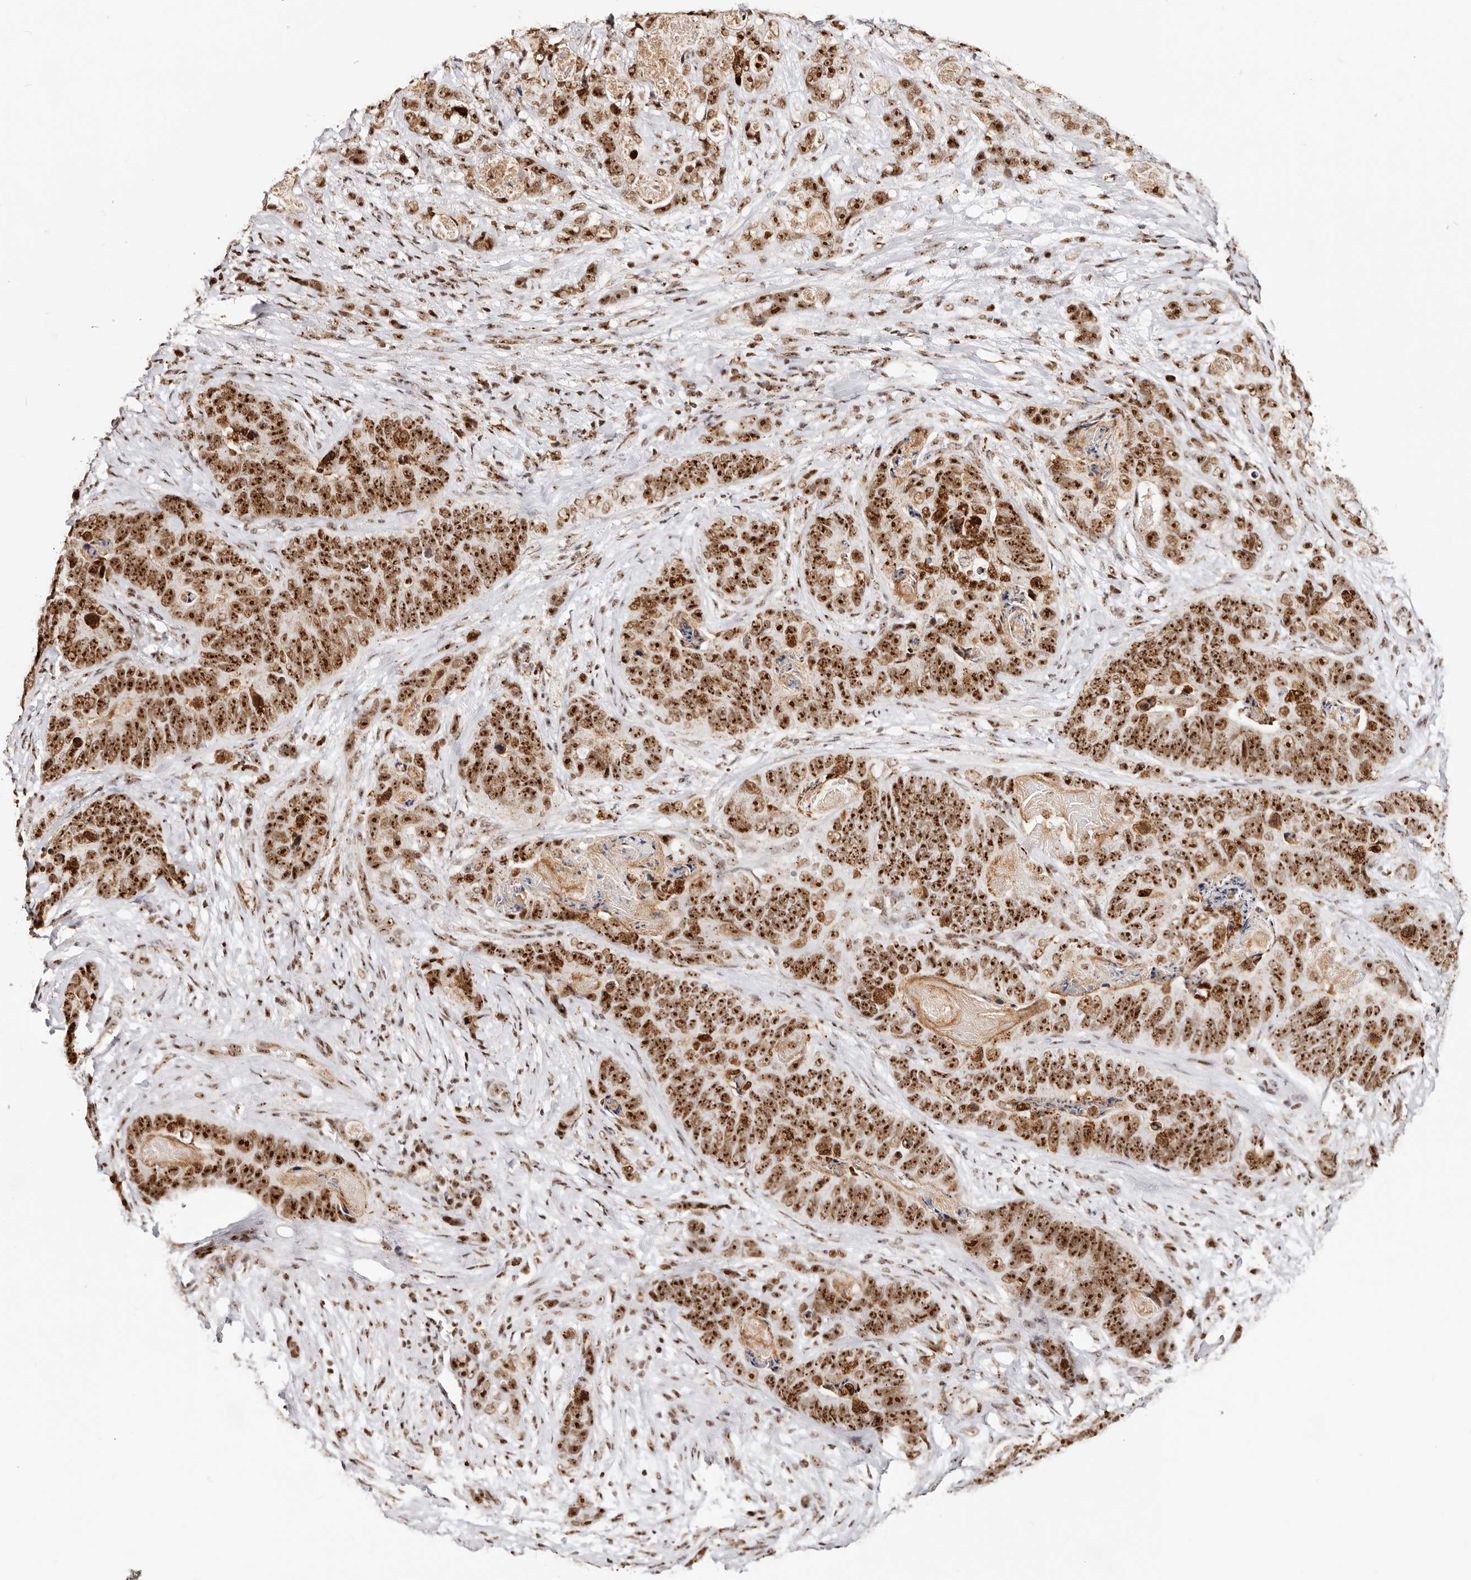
{"staining": {"intensity": "strong", "quantity": ">75%", "location": "nuclear"}, "tissue": "stomach cancer", "cell_type": "Tumor cells", "image_type": "cancer", "snomed": [{"axis": "morphology", "description": "Normal tissue, NOS"}, {"axis": "morphology", "description": "Adenocarcinoma, NOS"}, {"axis": "topography", "description": "Stomach"}], "caption": "Tumor cells display high levels of strong nuclear positivity in about >75% of cells in human stomach cancer (adenocarcinoma). (DAB (3,3'-diaminobenzidine) IHC with brightfield microscopy, high magnification).", "gene": "IQGAP3", "patient": {"sex": "female", "age": 89}}